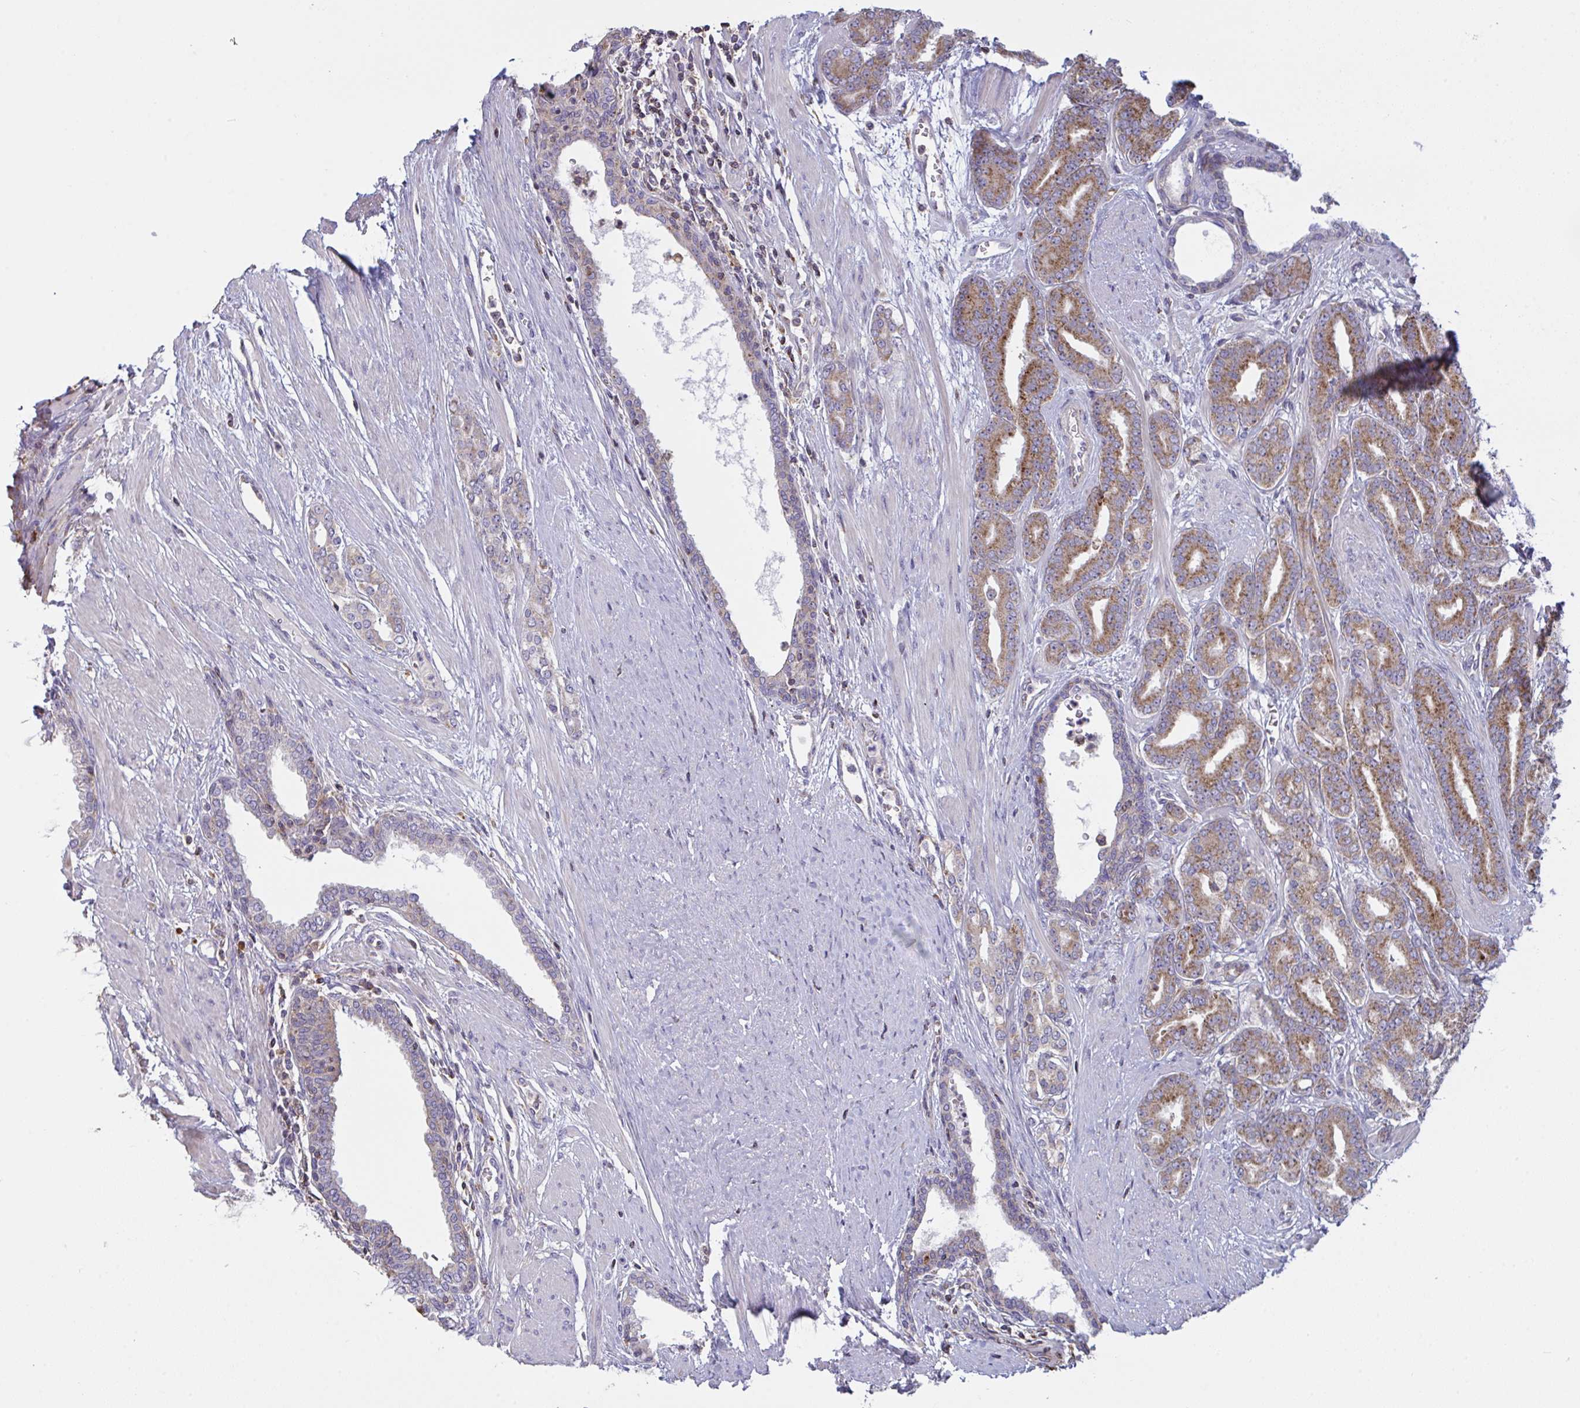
{"staining": {"intensity": "moderate", "quantity": ">75%", "location": "cytoplasmic/membranous"}, "tissue": "prostate cancer", "cell_type": "Tumor cells", "image_type": "cancer", "snomed": [{"axis": "morphology", "description": "Adenocarcinoma, High grade"}, {"axis": "topography", "description": "Prostate"}], "caption": "Immunohistochemistry of prostate high-grade adenocarcinoma shows medium levels of moderate cytoplasmic/membranous expression in approximately >75% of tumor cells. Using DAB (3,3'-diaminobenzidine) (brown) and hematoxylin (blue) stains, captured at high magnification using brightfield microscopy.", "gene": "MICOS10", "patient": {"sex": "male", "age": 60}}